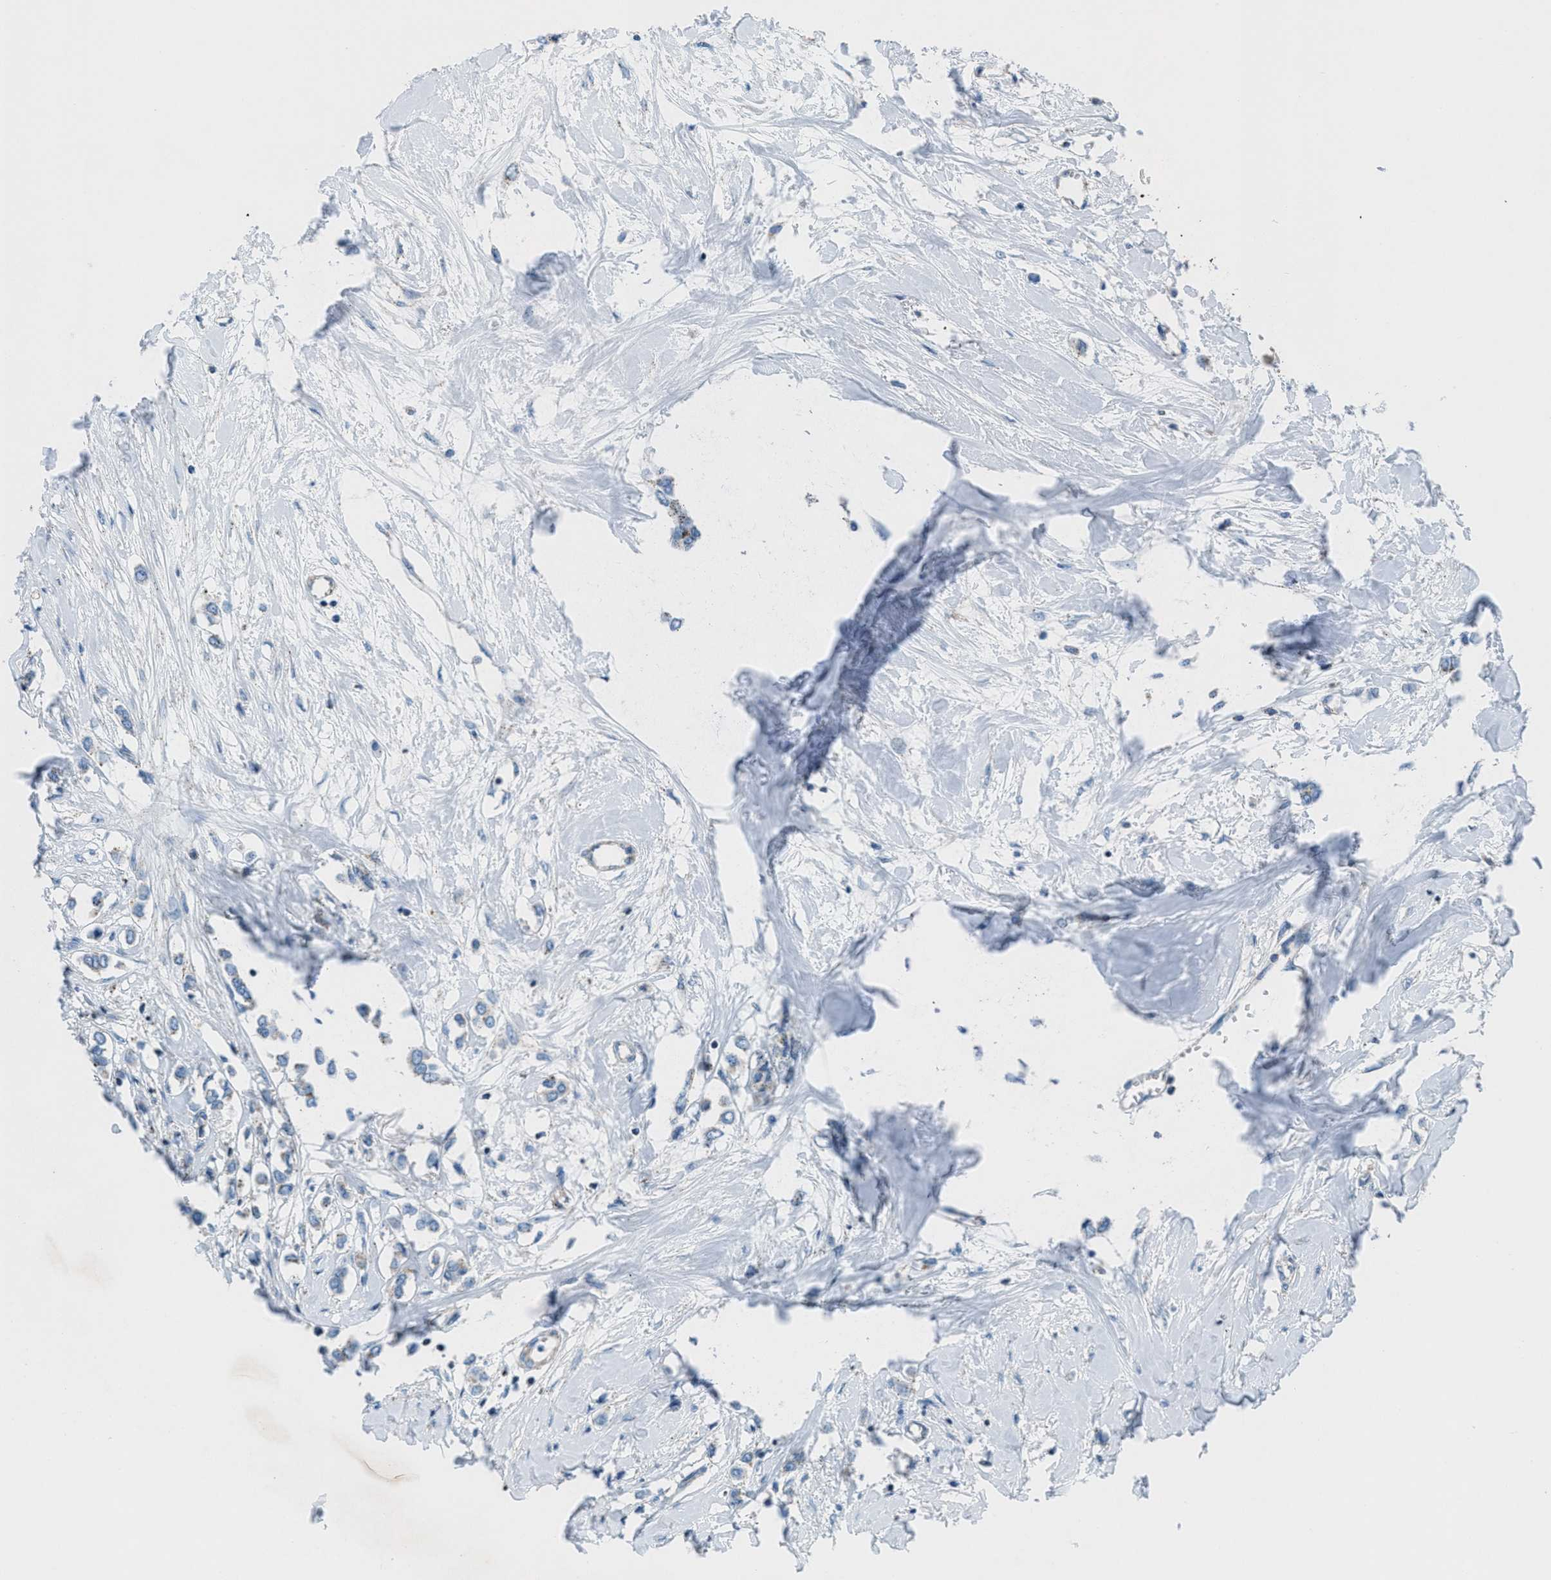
{"staining": {"intensity": "negative", "quantity": "none", "location": "none"}, "tissue": "breast cancer", "cell_type": "Tumor cells", "image_type": "cancer", "snomed": [{"axis": "morphology", "description": "Lobular carcinoma"}, {"axis": "topography", "description": "Breast"}], "caption": "Immunohistochemistry (IHC) micrograph of breast lobular carcinoma stained for a protein (brown), which demonstrates no positivity in tumor cells. (DAB (3,3'-diaminobenzidine) immunohistochemistry (IHC) visualized using brightfield microscopy, high magnification).", "gene": "MFSD13A", "patient": {"sex": "female", "age": 51}}